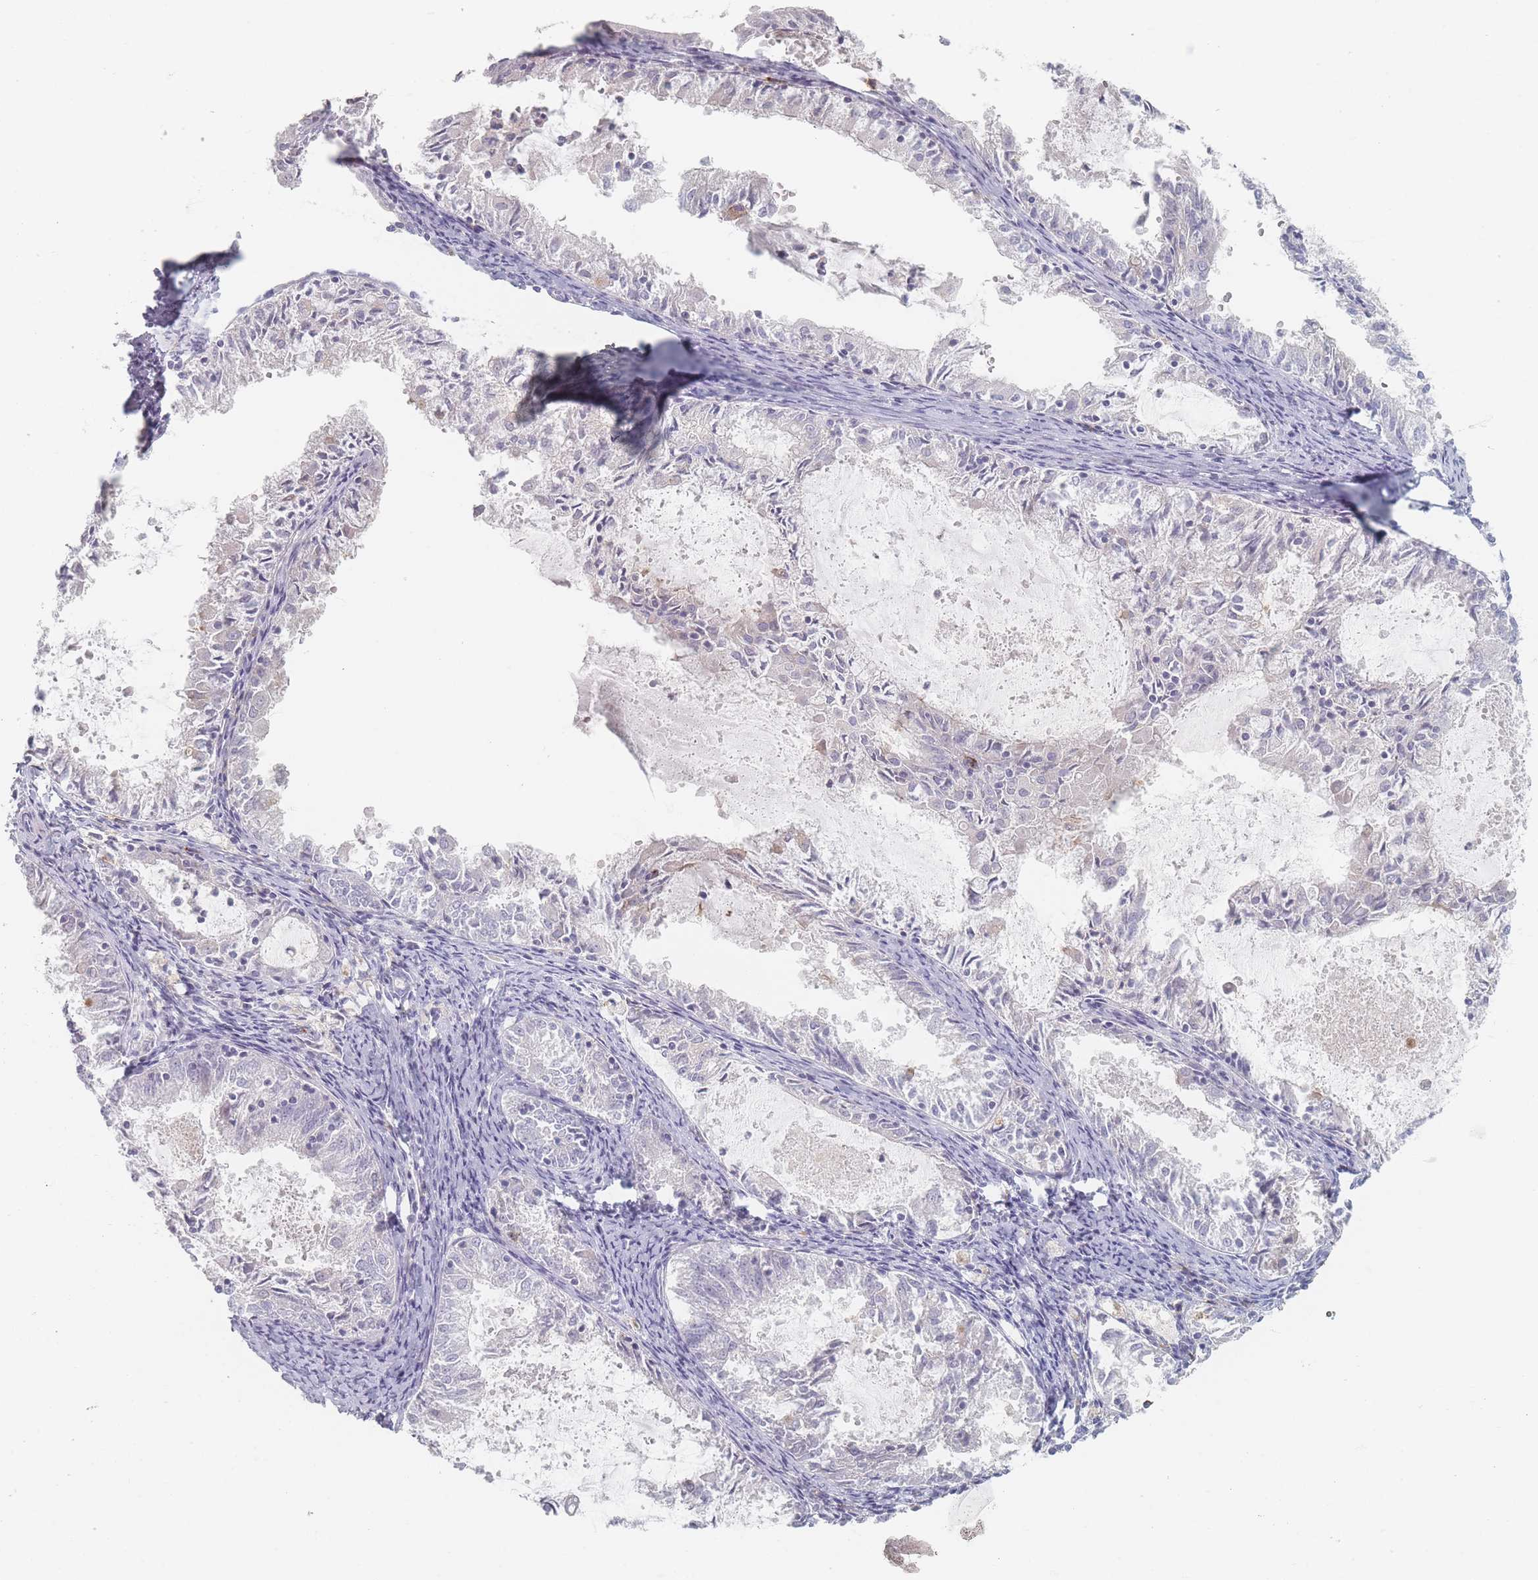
{"staining": {"intensity": "negative", "quantity": "none", "location": "none"}, "tissue": "endometrial cancer", "cell_type": "Tumor cells", "image_type": "cancer", "snomed": [{"axis": "morphology", "description": "Adenocarcinoma, NOS"}, {"axis": "topography", "description": "Endometrium"}], "caption": "Immunohistochemical staining of human adenocarcinoma (endometrial) exhibits no significant staining in tumor cells.", "gene": "CD37", "patient": {"sex": "female", "age": 57}}